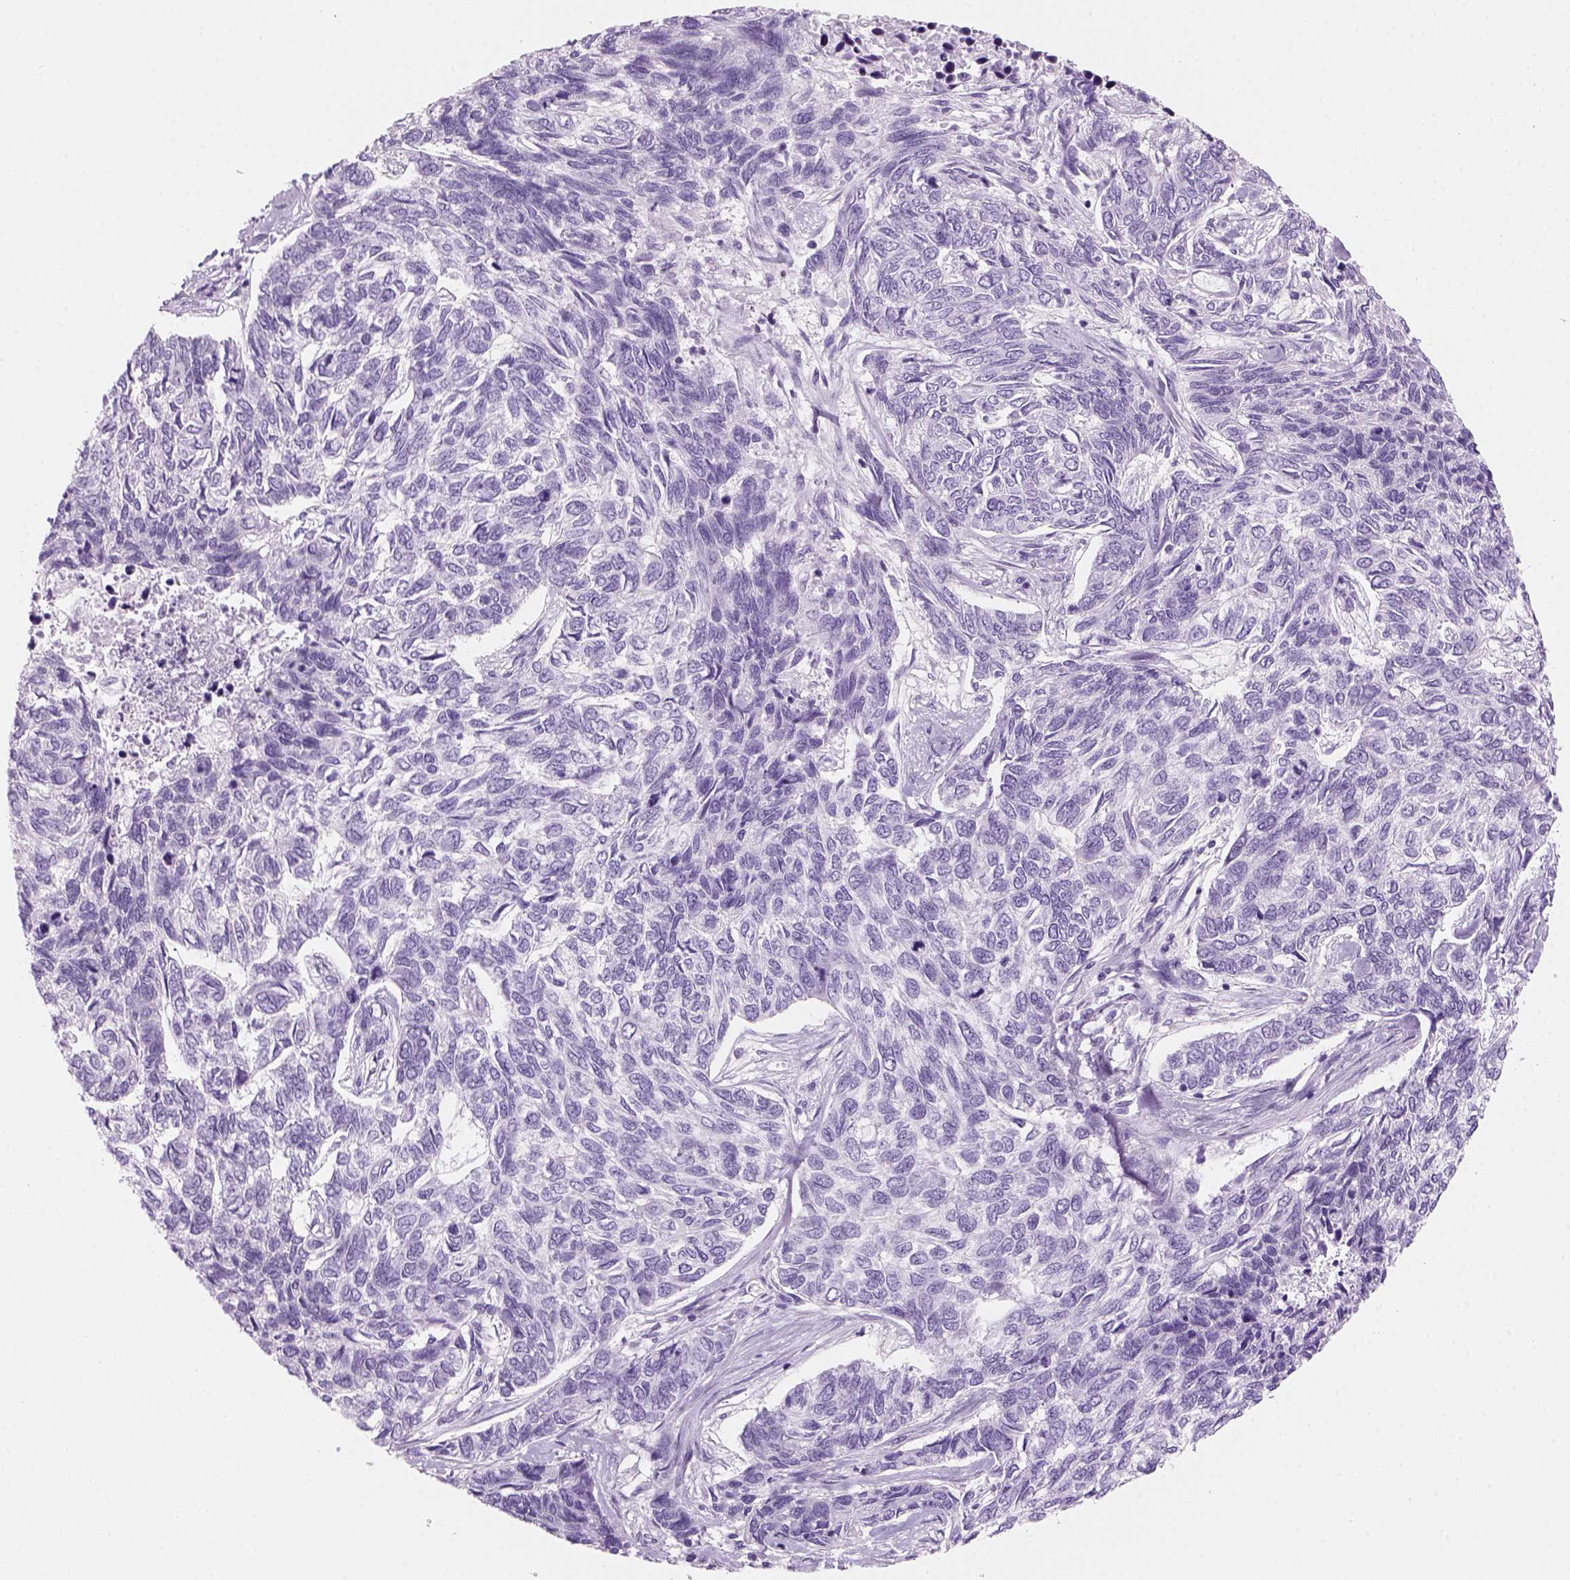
{"staining": {"intensity": "negative", "quantity": "none", "location": "none"}, "tissue": "skin cancer", "cell_type": "Tumor cells", "image_type": "cancer", "snomed": [{"axis": "morphology", "description": "Basal cell carcinoma"}, {"axis": "topography", "description": "Skin"}], "caption": "Tumor cells show no significant protein staining in basal cell carcinoma (skin). The staining is performed using DAB brown chromogen with nuclei counter-stained in using hematoxylin.", "gene": "KRTAP11-1", "patient": {"sex": "female", "age": 65}}